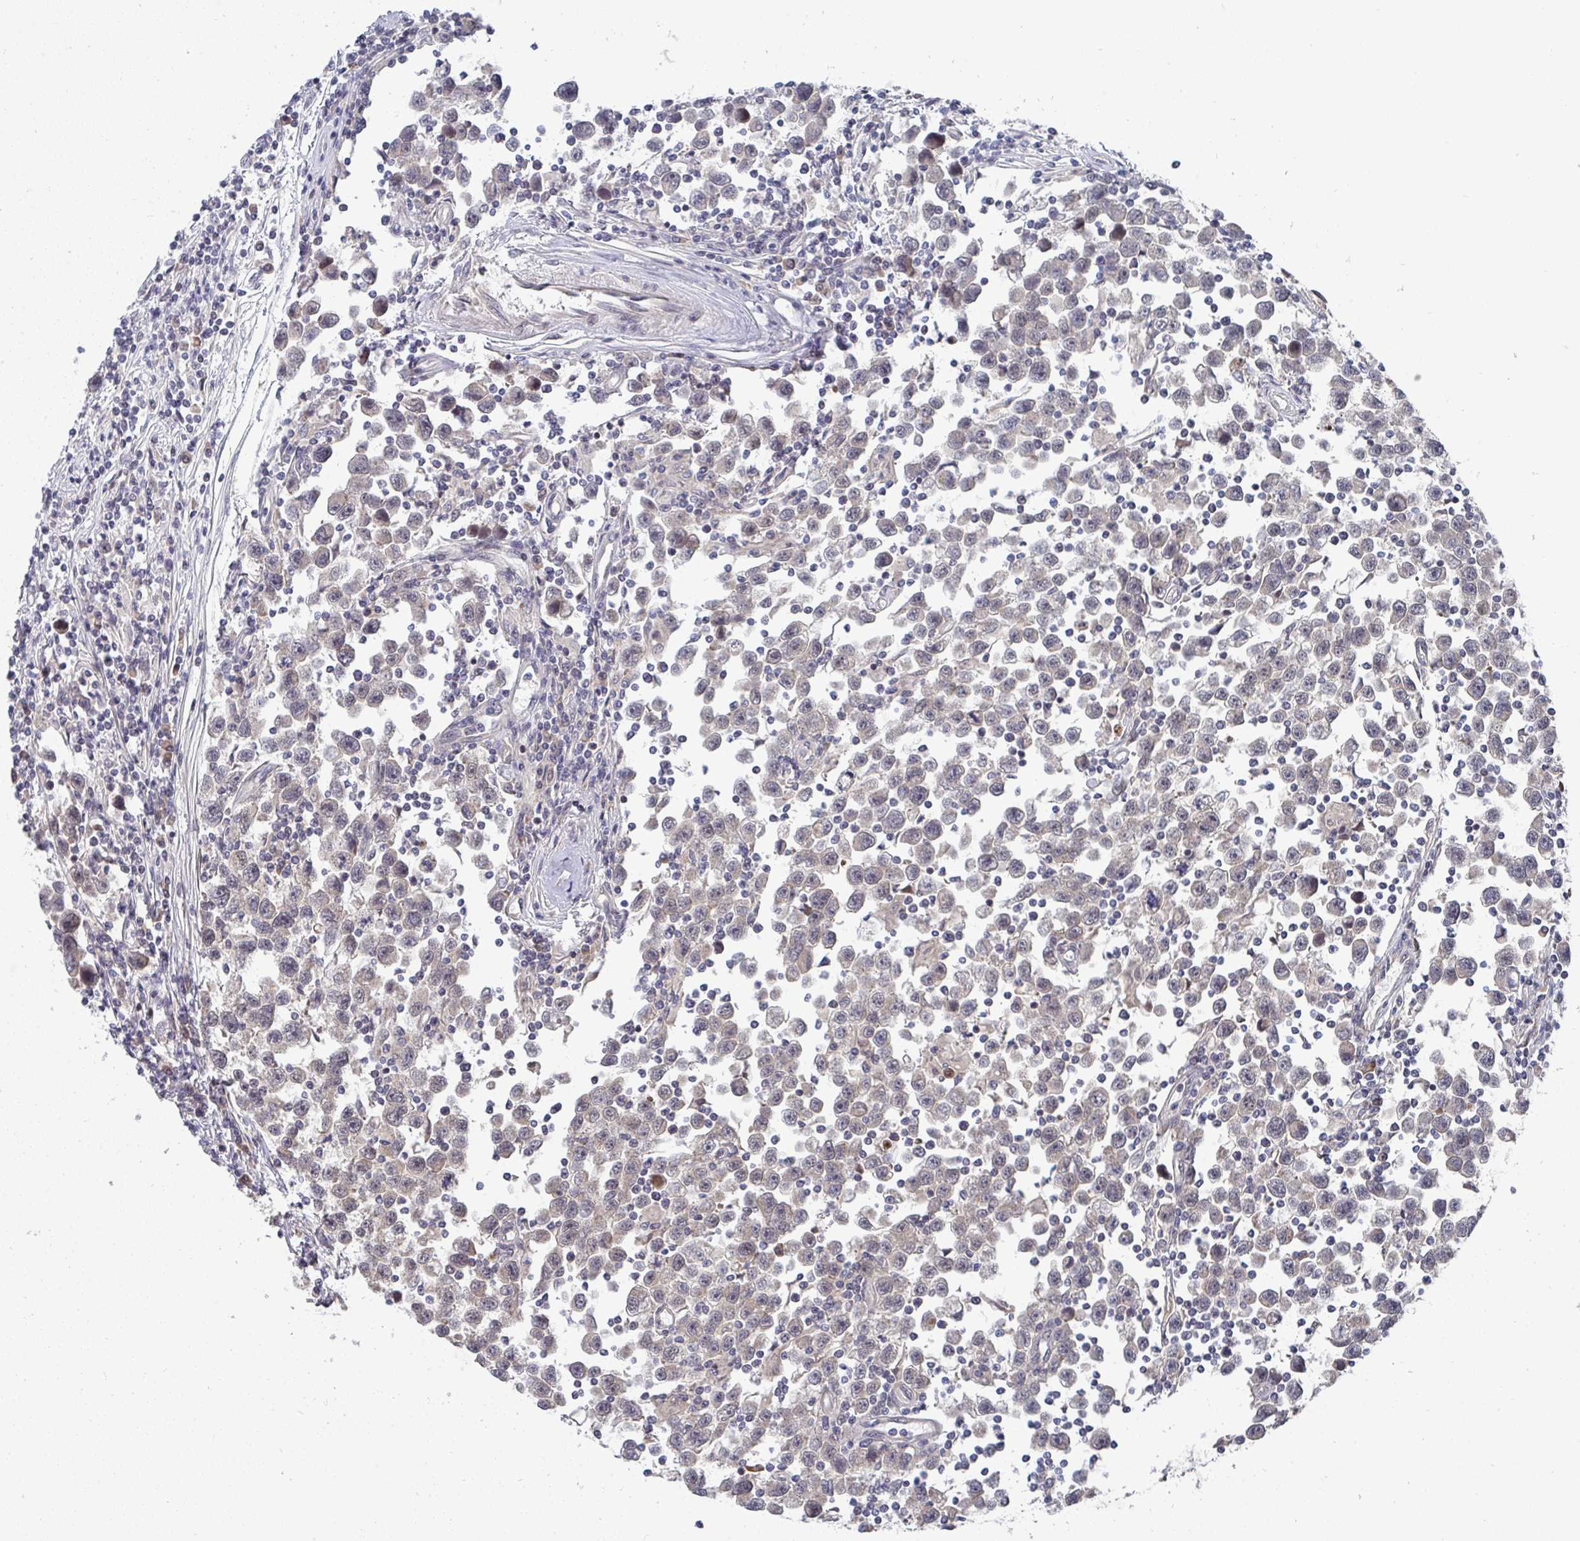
{"staining": {"intensity": "moderate", "quantity": "25%-75%", "location": "nuclear"}, "tissue": "testis cancer", "cell_type": "Tumor cells", "image_type": "cancer", "snomed": [{"axis": "morphology", "description": "Seminoma, NOS"}, {"axis": "topography", "description": "Testis"}], "caption": "The immunohistochemical stain shows moderate nuclear expression in tumor cells of testis seminoma tissue.", "gene": "JMJD1C", "patient": {"sex": "male", "age": 31}}